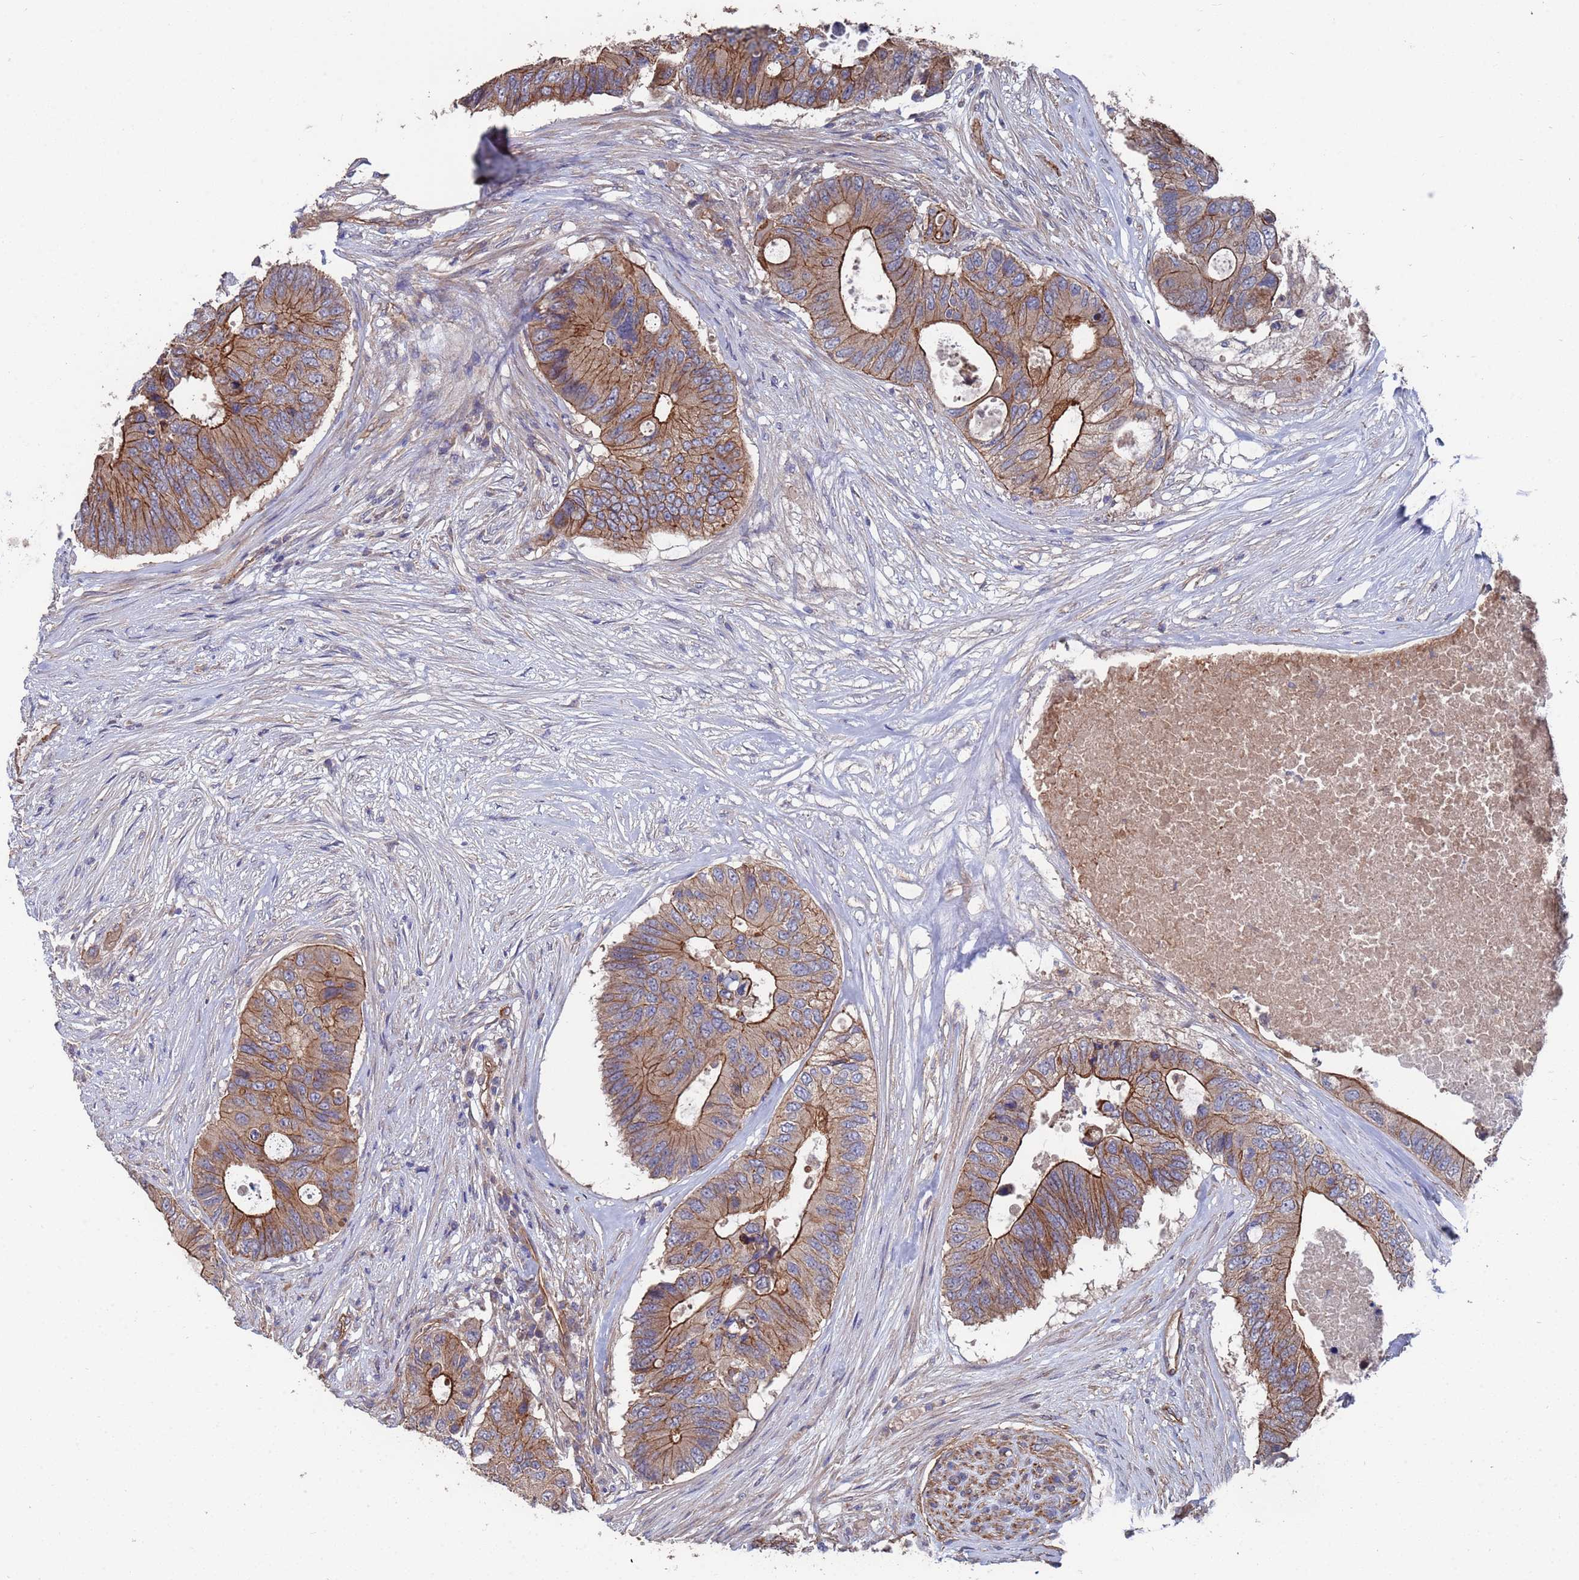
{"staining": {"intensity": "moderate", "quantity": ">75%", "location": "cytoplasmic/membranous"}, "tissue": "colorectal cancer", "cell_type": "Tumor cells", "image_type": "cancer", "snomed": [{"axis": "morphology", "description": "Adenocarcinoma, NOS"}, {"axis": "topography", "description": "Colon"}], "caption": "Immunohistochemistry staining of colorectal cancer (adenocarcinoma), which displays medium levels of moderate cytoplasmic/membranous staining in approximately >75% of tumor cells indicating moderate cytoplasmic/membranous protein staining. The staining was performed using DAB (brown) for protein detection and nuclei were counterstained in hematoxylin (blue).", "gene": "NDUFAF6", "patient": {"sex": "male", "age": 71}}